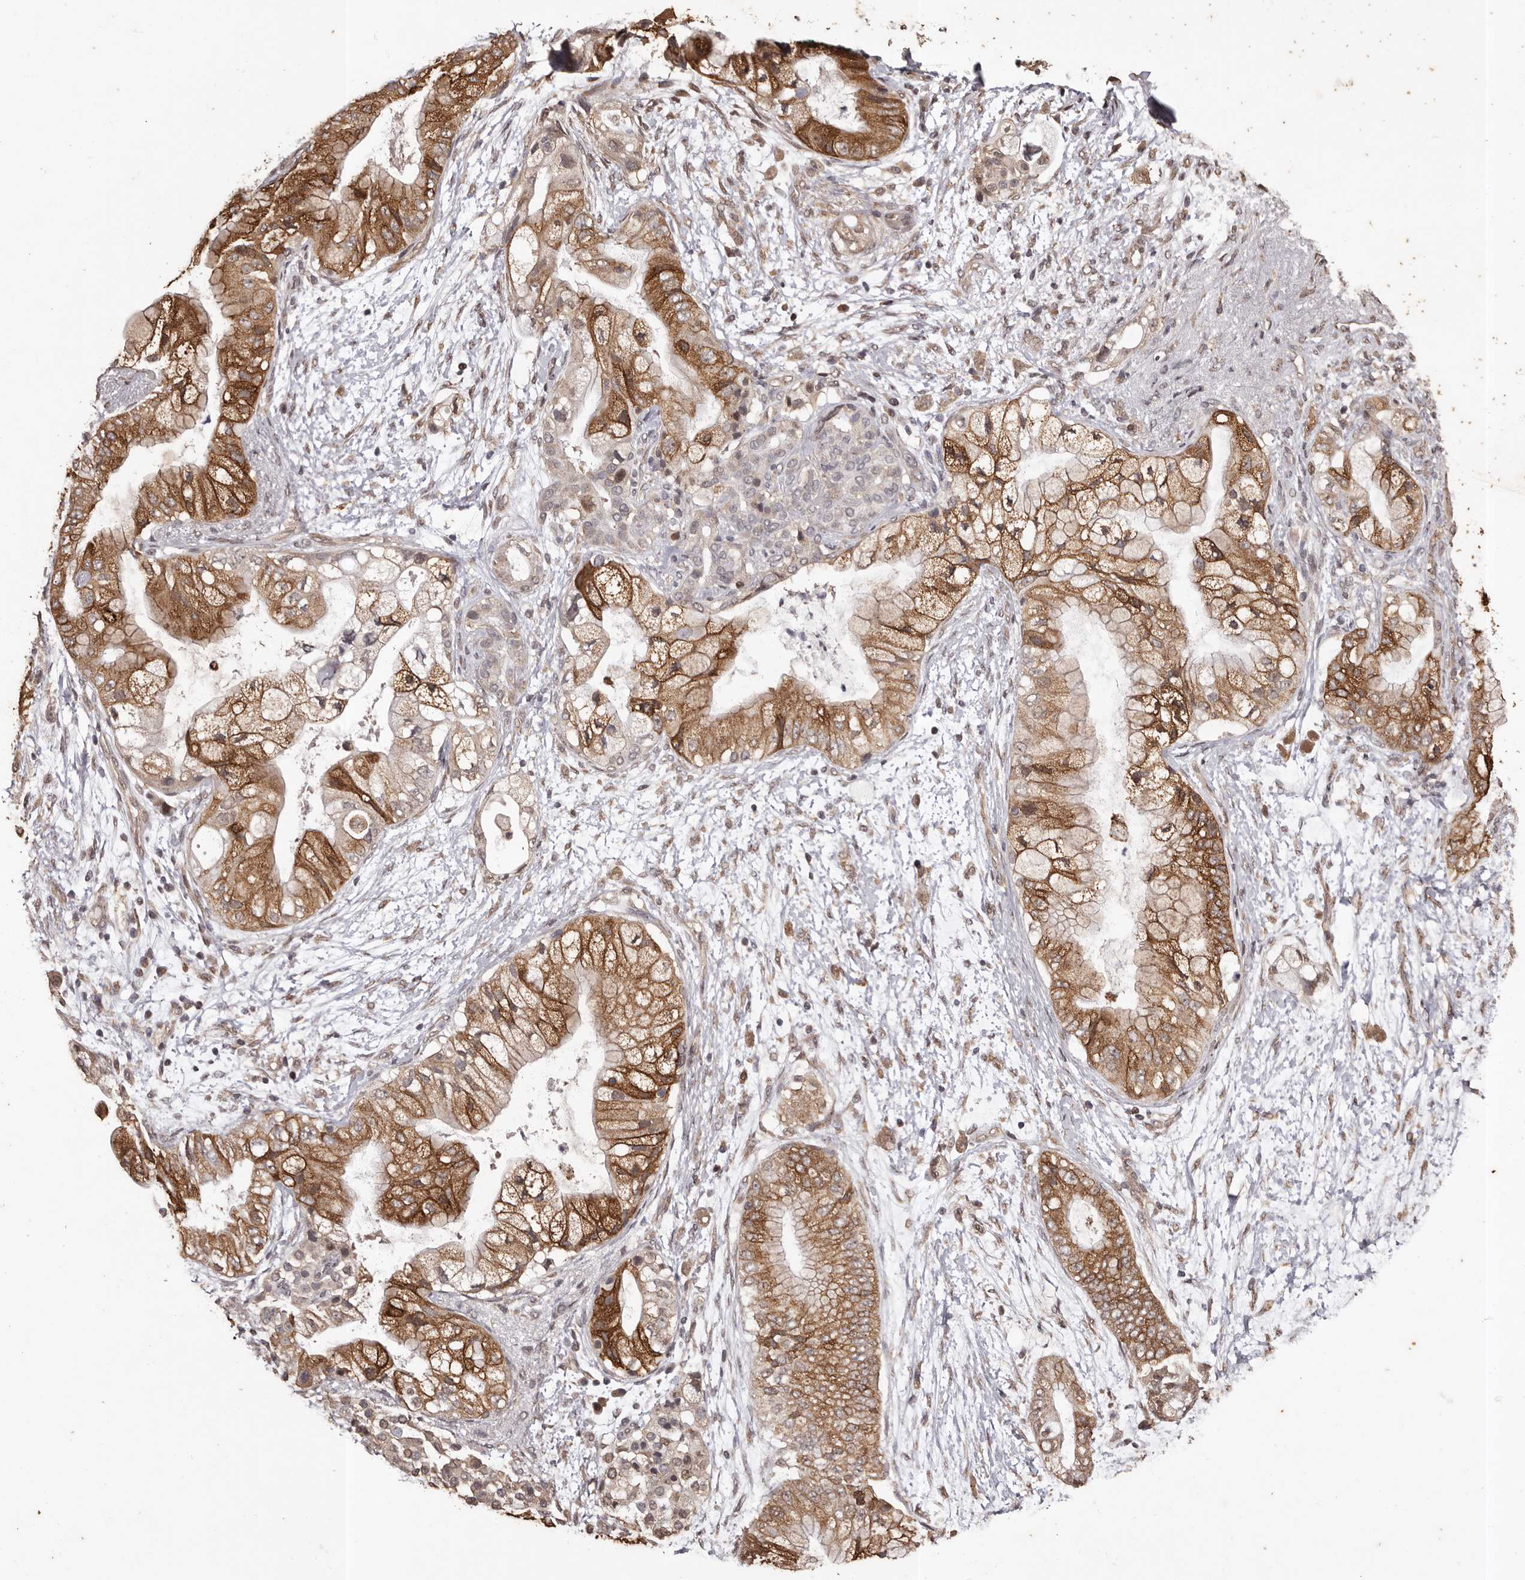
{"staining": {"intensity": "moderate", "quantity": ">75%", "location": "cytoplasmic/membranous"}, "tissue": "pancreatic cancer", "cell_type": "Tumor cells", "image_type": "cancer", "snomed": [{"axis": "morphology", "description": "Adenocarcinoma, NOS"}, {"axis": "topography", "description": "Pancreas"}], "caption": "Pancreatic adenocarcinoma stained with immunohistochemistry (IHC) exhibits moderate cytoplasmic/membranous staining in about >75% of tumor cells.", "gene": "NAV1", "patient": {"sex": "male", "age": 53}}